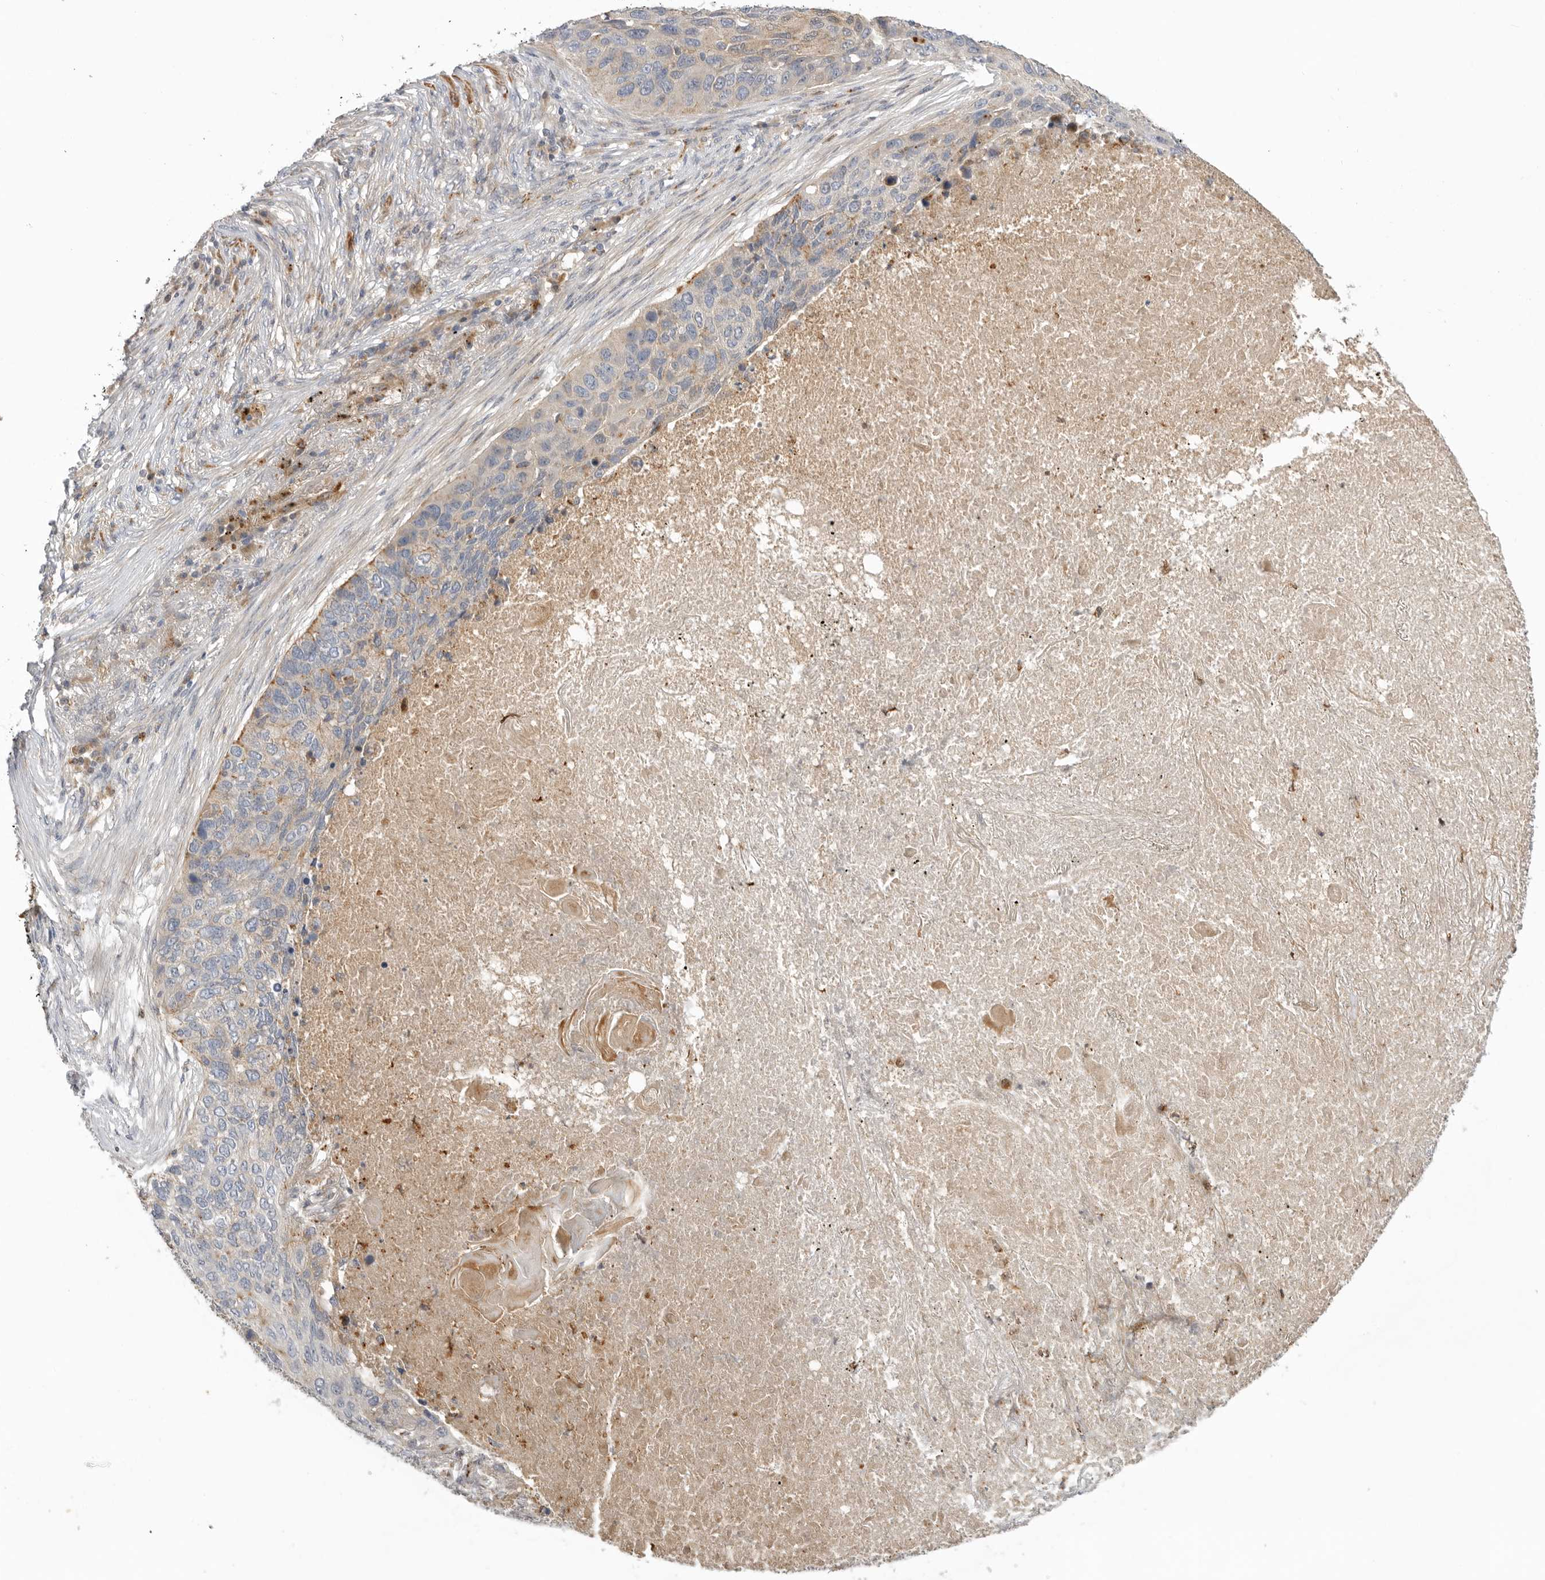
{"staining": {"intensity": "negative", "quantity": "none", "location": "none"}, "tissue": "lung cancer", "cell_type": "Tumor cells", "image_type": "cancer", "snomed": [{"axis": "morphology", "description": "Squamous cell carcinoma, NOS"}, {"axis": "topography", "description": "Lung"}], "caption": "Tumor cells show no significant positivity in lung cancer (squamous cell carcinoma).", "gene": "GNE", "patient": {"sex": "female", "age": 63}}